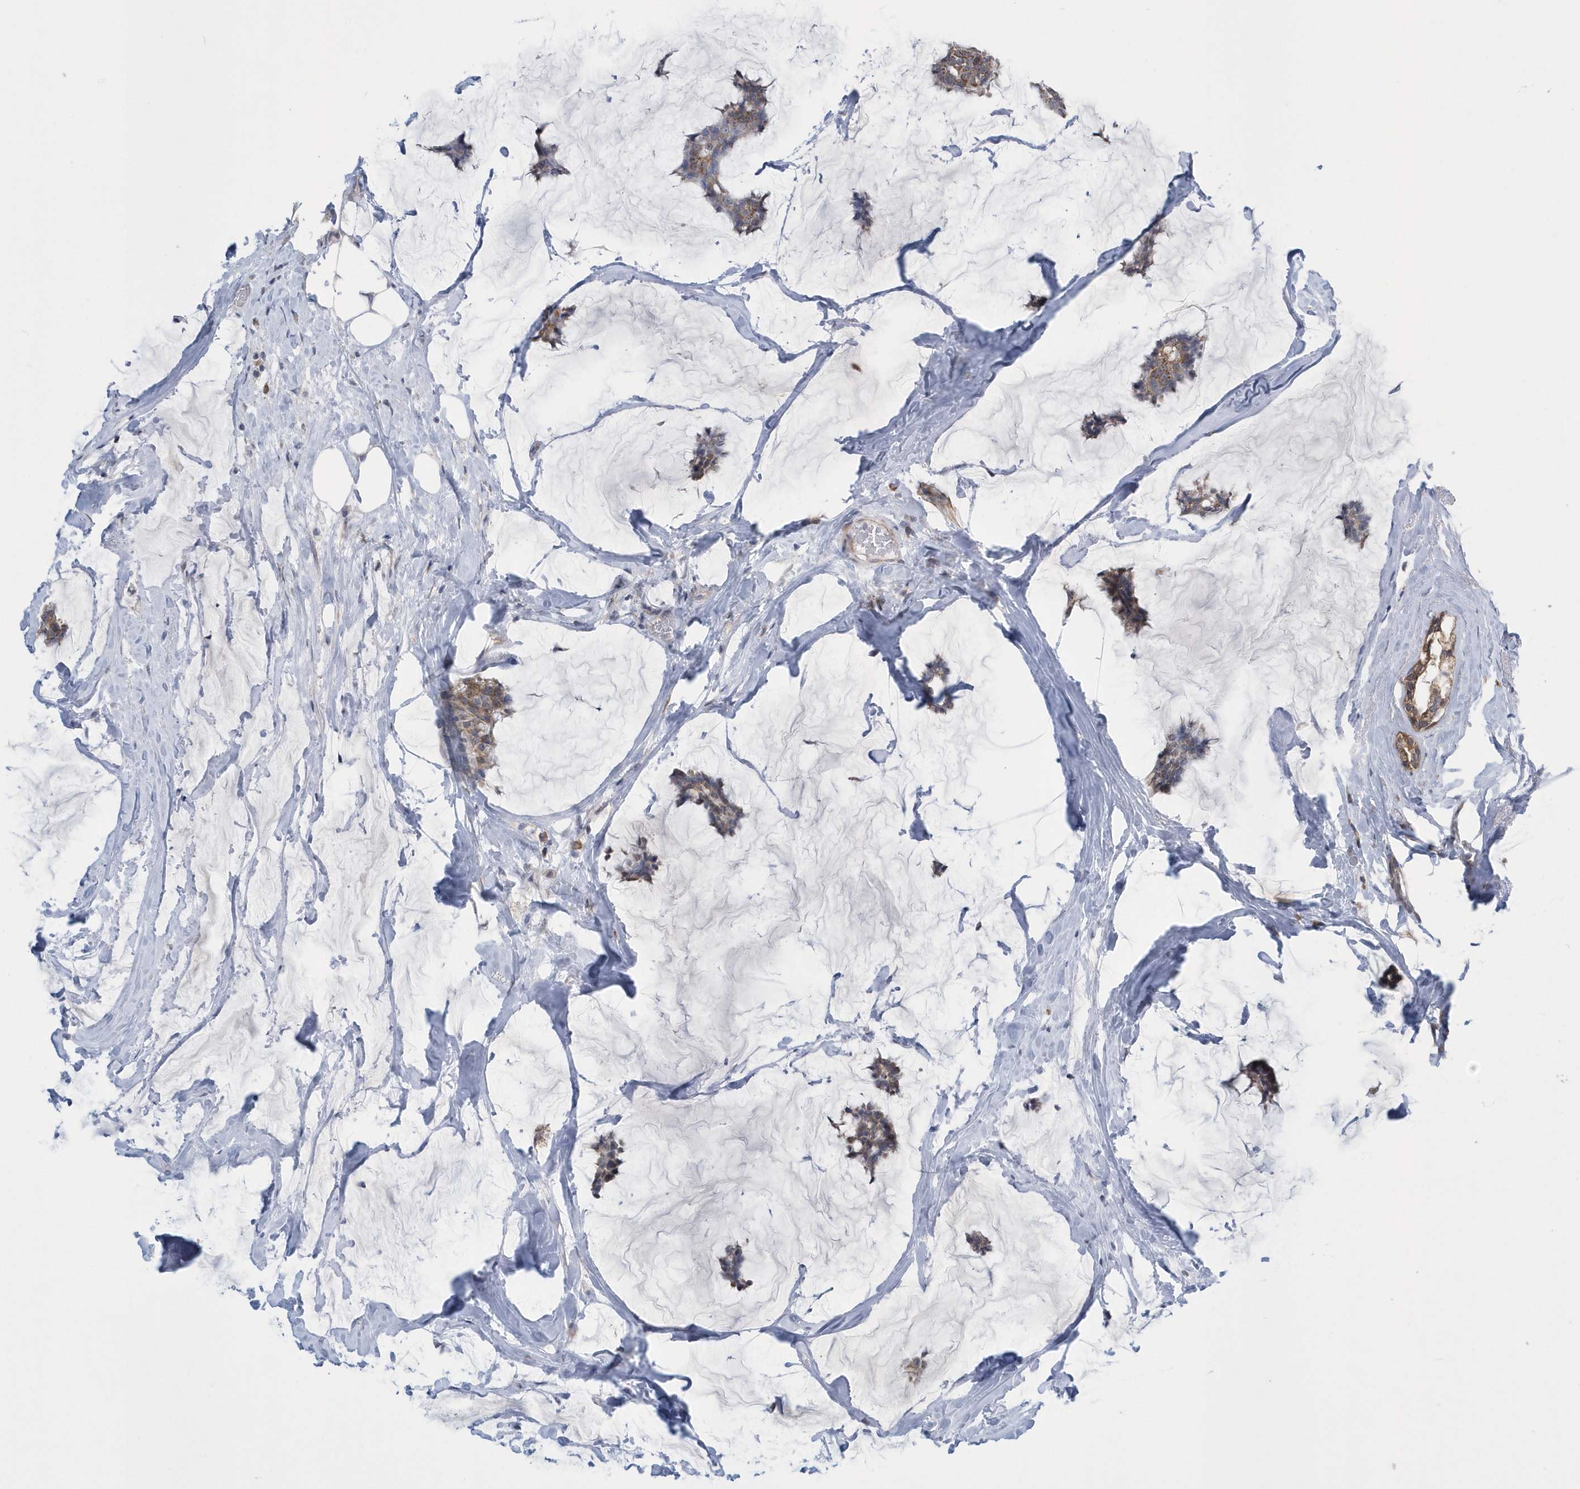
{"staining": {"intensity": "weak", "quantity": ">75%", "location": "cytoplasmic/membranous"}, "tissue": "breast cancer", "cell_type": "Tumor cells", "image_type": "cancer", "snomed": [{"axis": "morphology", "description": "Duct carcinoma"}, {"axis": "topography", "description": "Breast"}], "caption": "Human breast cancer stained with a protein marker shows weak staining in tumor cells.", "gene": "SLX9", "patient": {"sex": "female", "age": 93}}